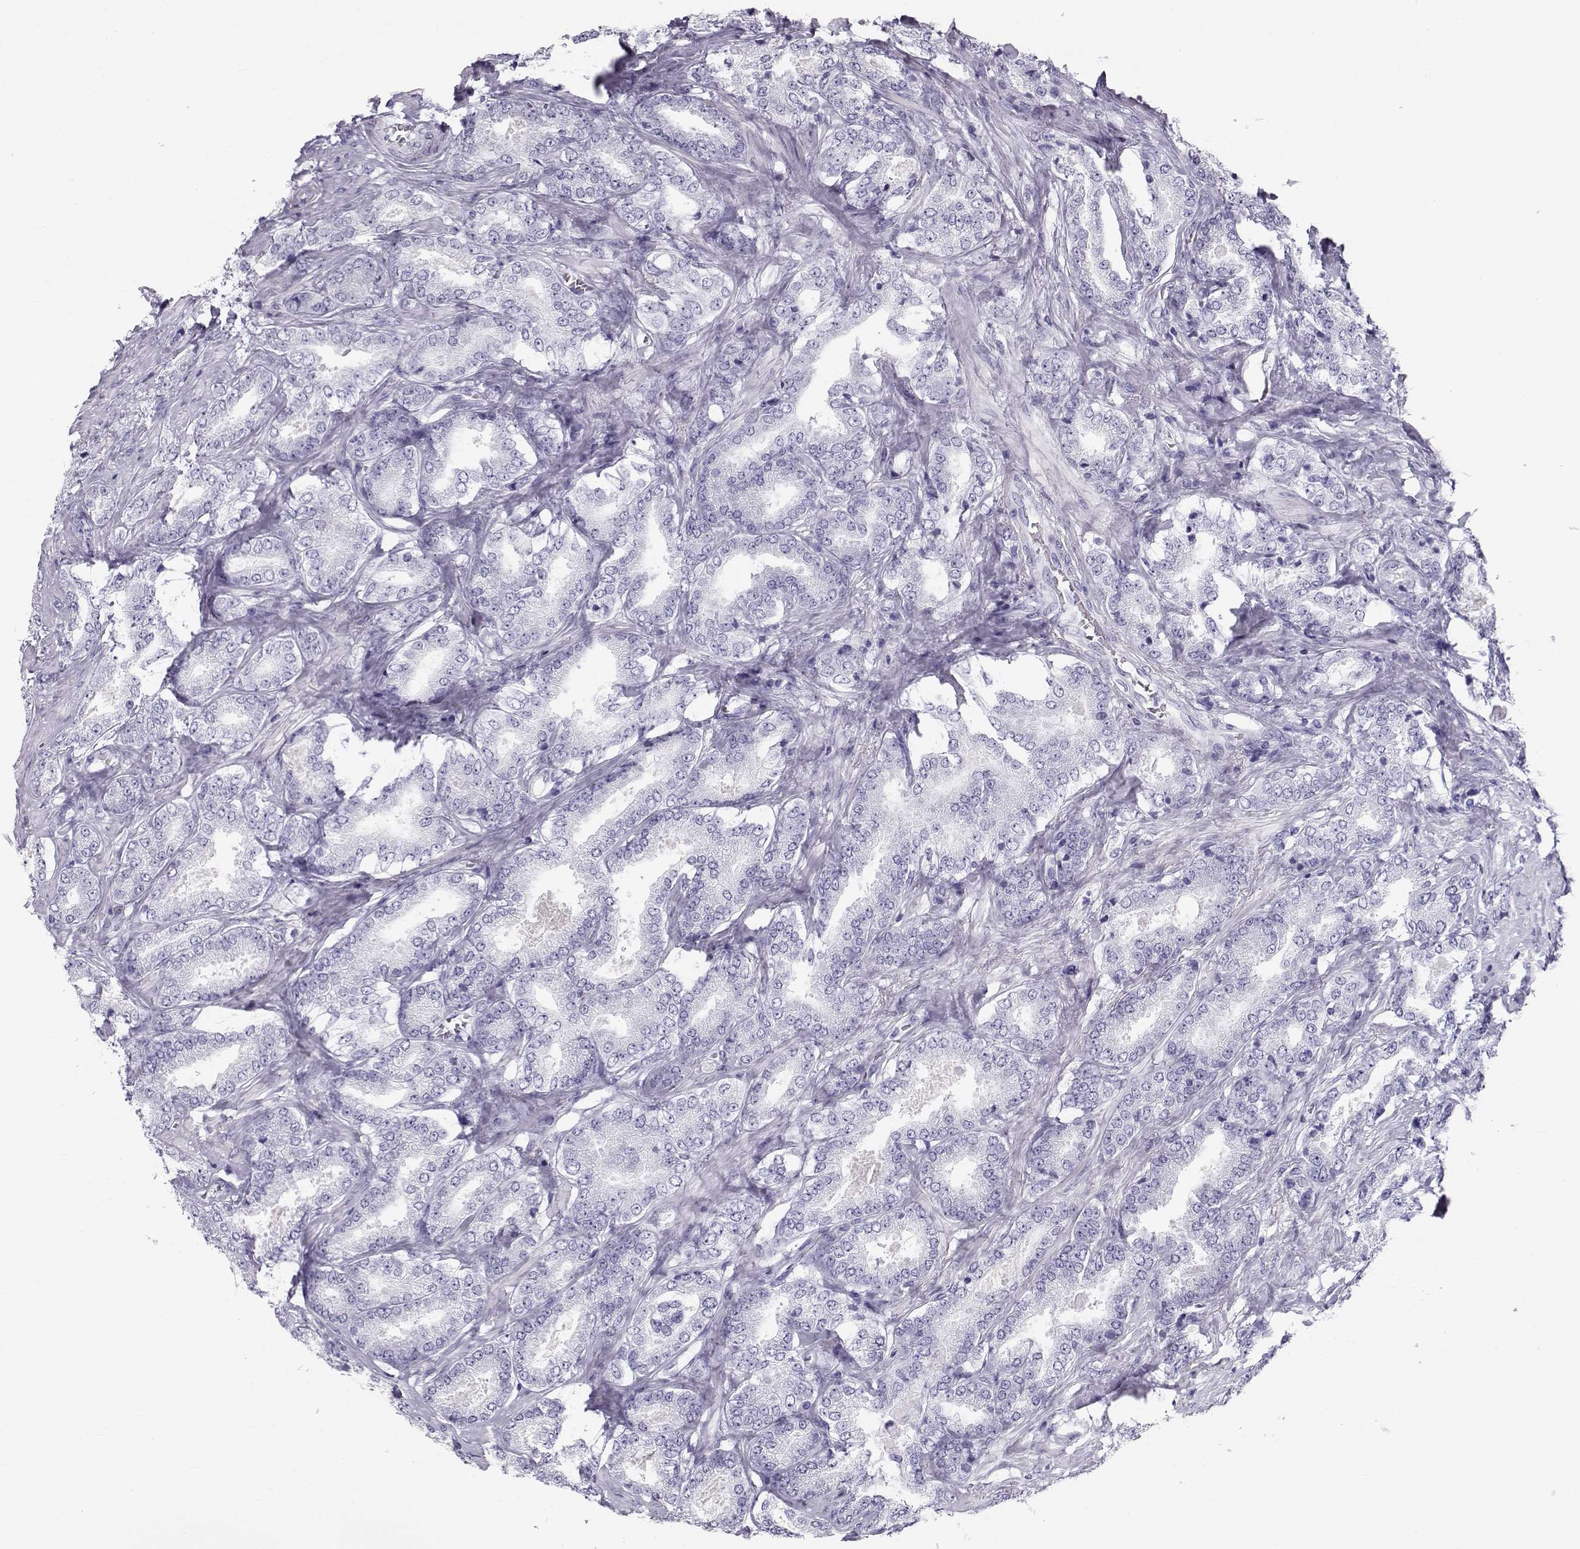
{"staining": {"intensity": "negative", "quantity": "none", "location": "none"}, "tissue": "prostate cancer", "cell_type": "Tumor cells", "image_type": "cancer", "snomed": [{"axis": "morphology", "description": "Adenocarcinoma, NOS"}, {"axis": "topography", "description": "Prostate"}], "caption": "Tumor cells show no significant protein staining in adenocarcinoma (prostate). The staining was performed using DAB to visualize the protein expression in brown, while the nuclei were stained in blue with hematoxylin (Magnification: 20x).", "gene": "RD3", "patient": {"sex": "male", "age": 64}}